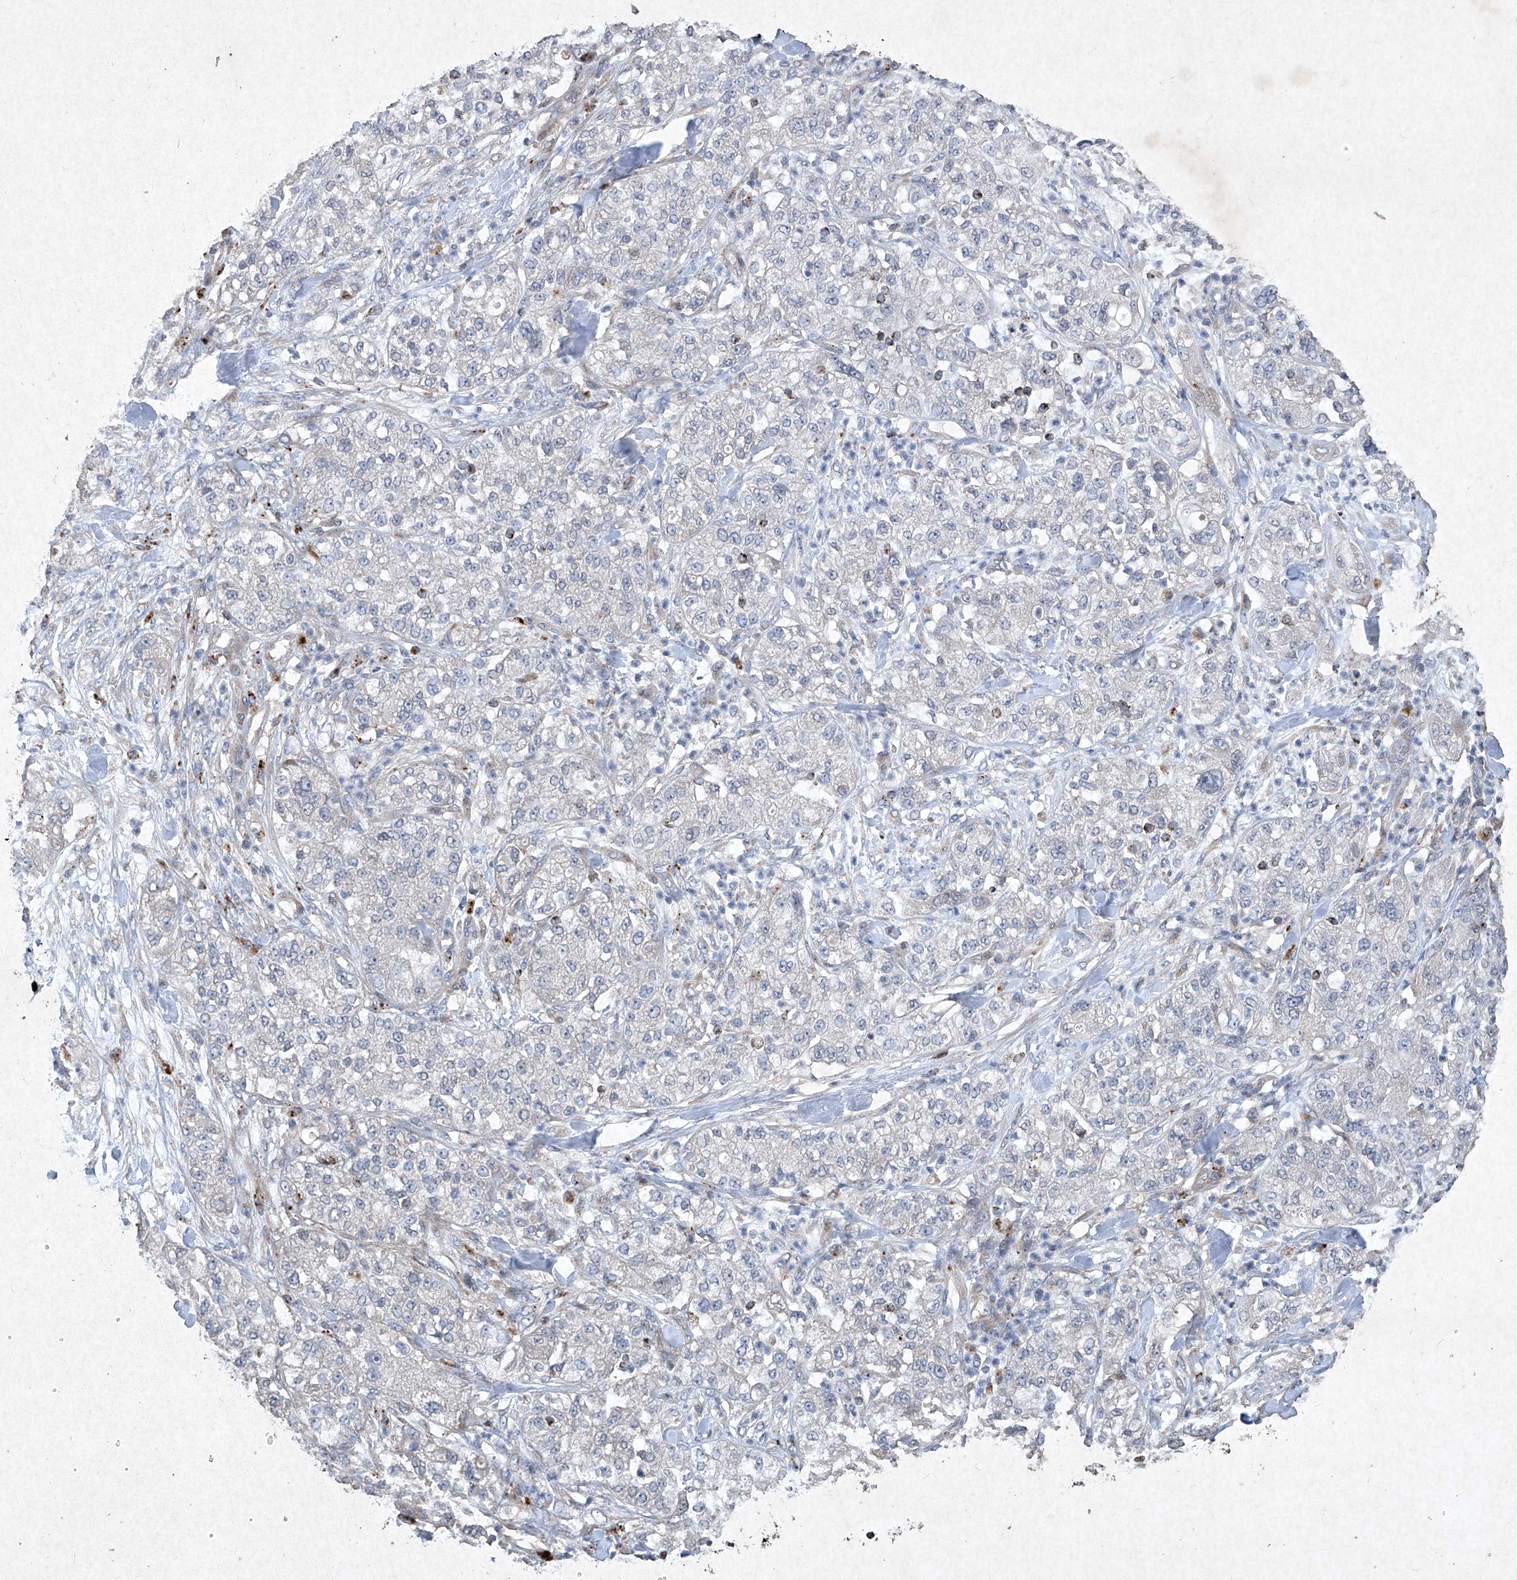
{"staining": {"intensity": "negative", "quantity": "none", "location": "none"}, "tissue": "pancreatic cancer", "cell_type": "Tumor cells", "image_type": "cancer", "snomed": [{"axis": "morphology", "description": "Adenocarcinoma, NOS"}, {"axis": "topography", "description": "Pancreas"}], "caption": "The micrograph exhibits no staining of tumor cells in pancreatic cancer. (Immunohistochemistry (ihc), brightfield microscopy, high magnification).", "gene": "MED16", "patient": {"sex": "female", "age": 78}}